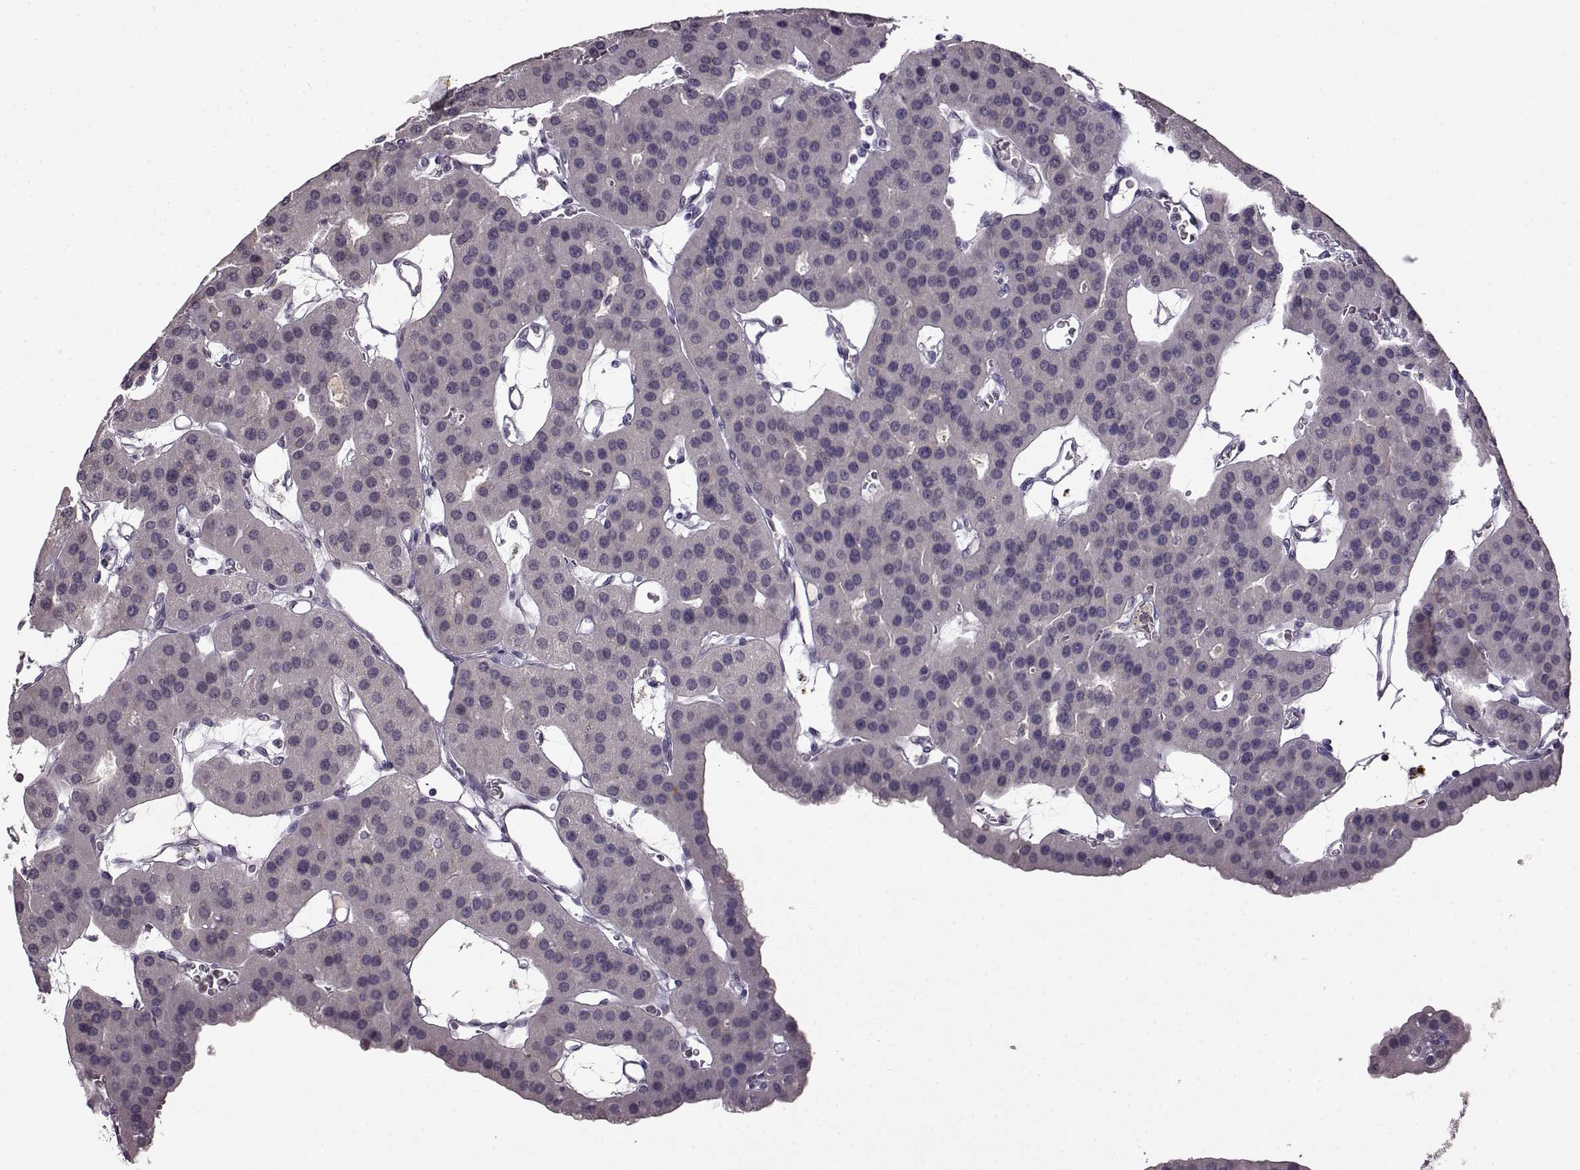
{"staining": {"intensity": "negative", "quantity": "none", "location": "none"}, "tissue": "parathyroid gland", "cell_type": "Glandular cells", "image_type": "normal", "snomed": [{"axis": "morphology", "description": "Normal tissue, NOS"}, {"axis": "morphology", "description": "Adenoma, NOS"}, {"axis": "topography", "description": "Parathyroid gland"}], "caption": "Photomicrograph shows no protein staining in glandular cells of normal parathyroid gland.", "gene": "CNGA3", "patient": {"sex": "female", "age": 86}}